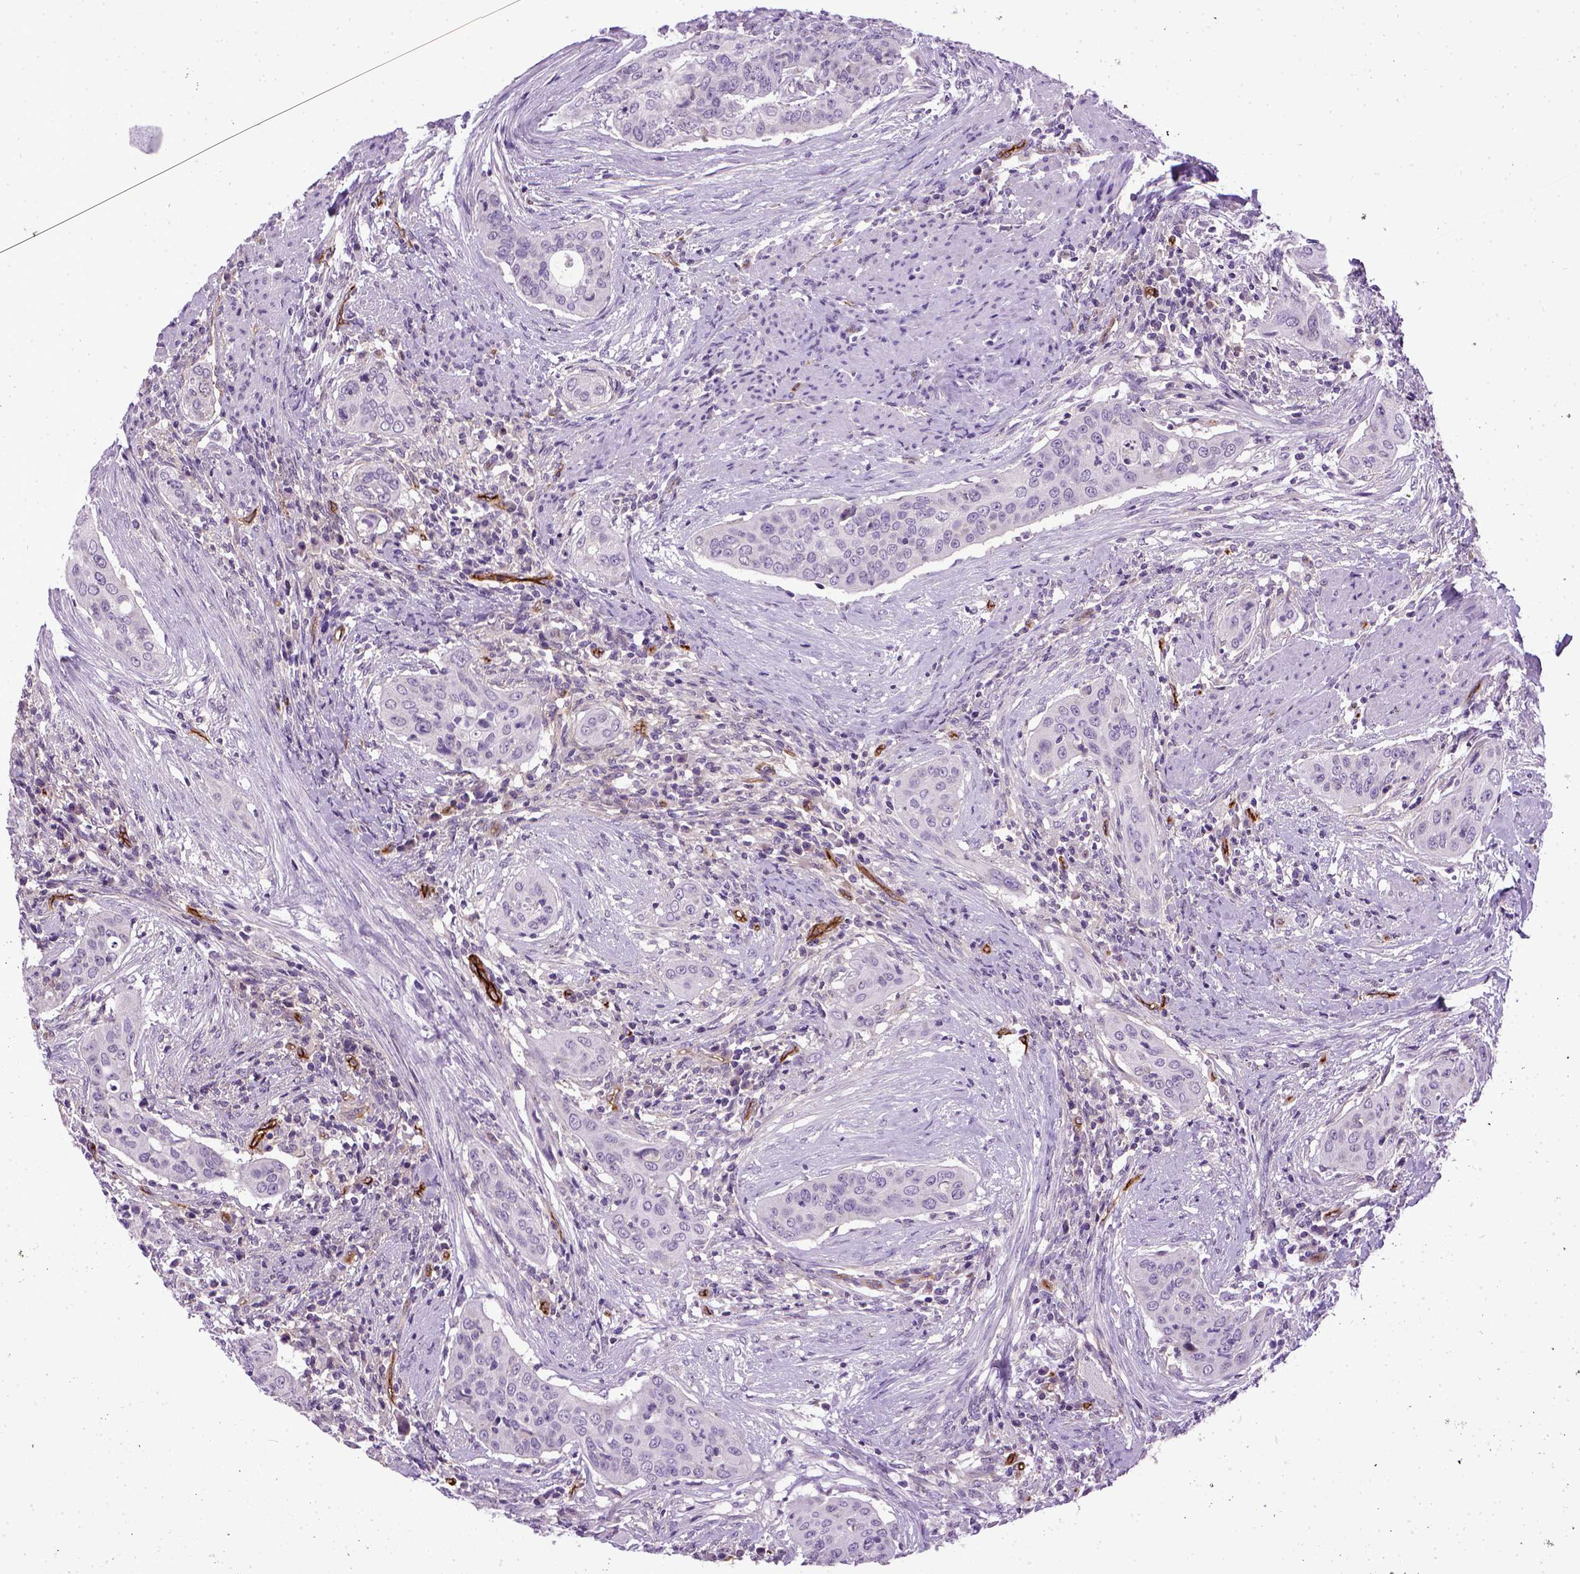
{"staining": {"intensity": "negative", "quantity": "none", "location": "none"}, "tissue": "urothelial cancer", "cell_type": "Tumor cells", "image_type": "cancer", "snomed": [{"axis": "morphology", "description": "Urothelial carcinoma, High grade"}, {"axis": "topography", "description": "Urinary bladder"}], "caption": "Immunohistochemical staining of human high-grade urothelial carcinoma exhibits no significant expression in tumor cells.", "gene": "ENG", "patient": {"sex": "male", "age": 82}}